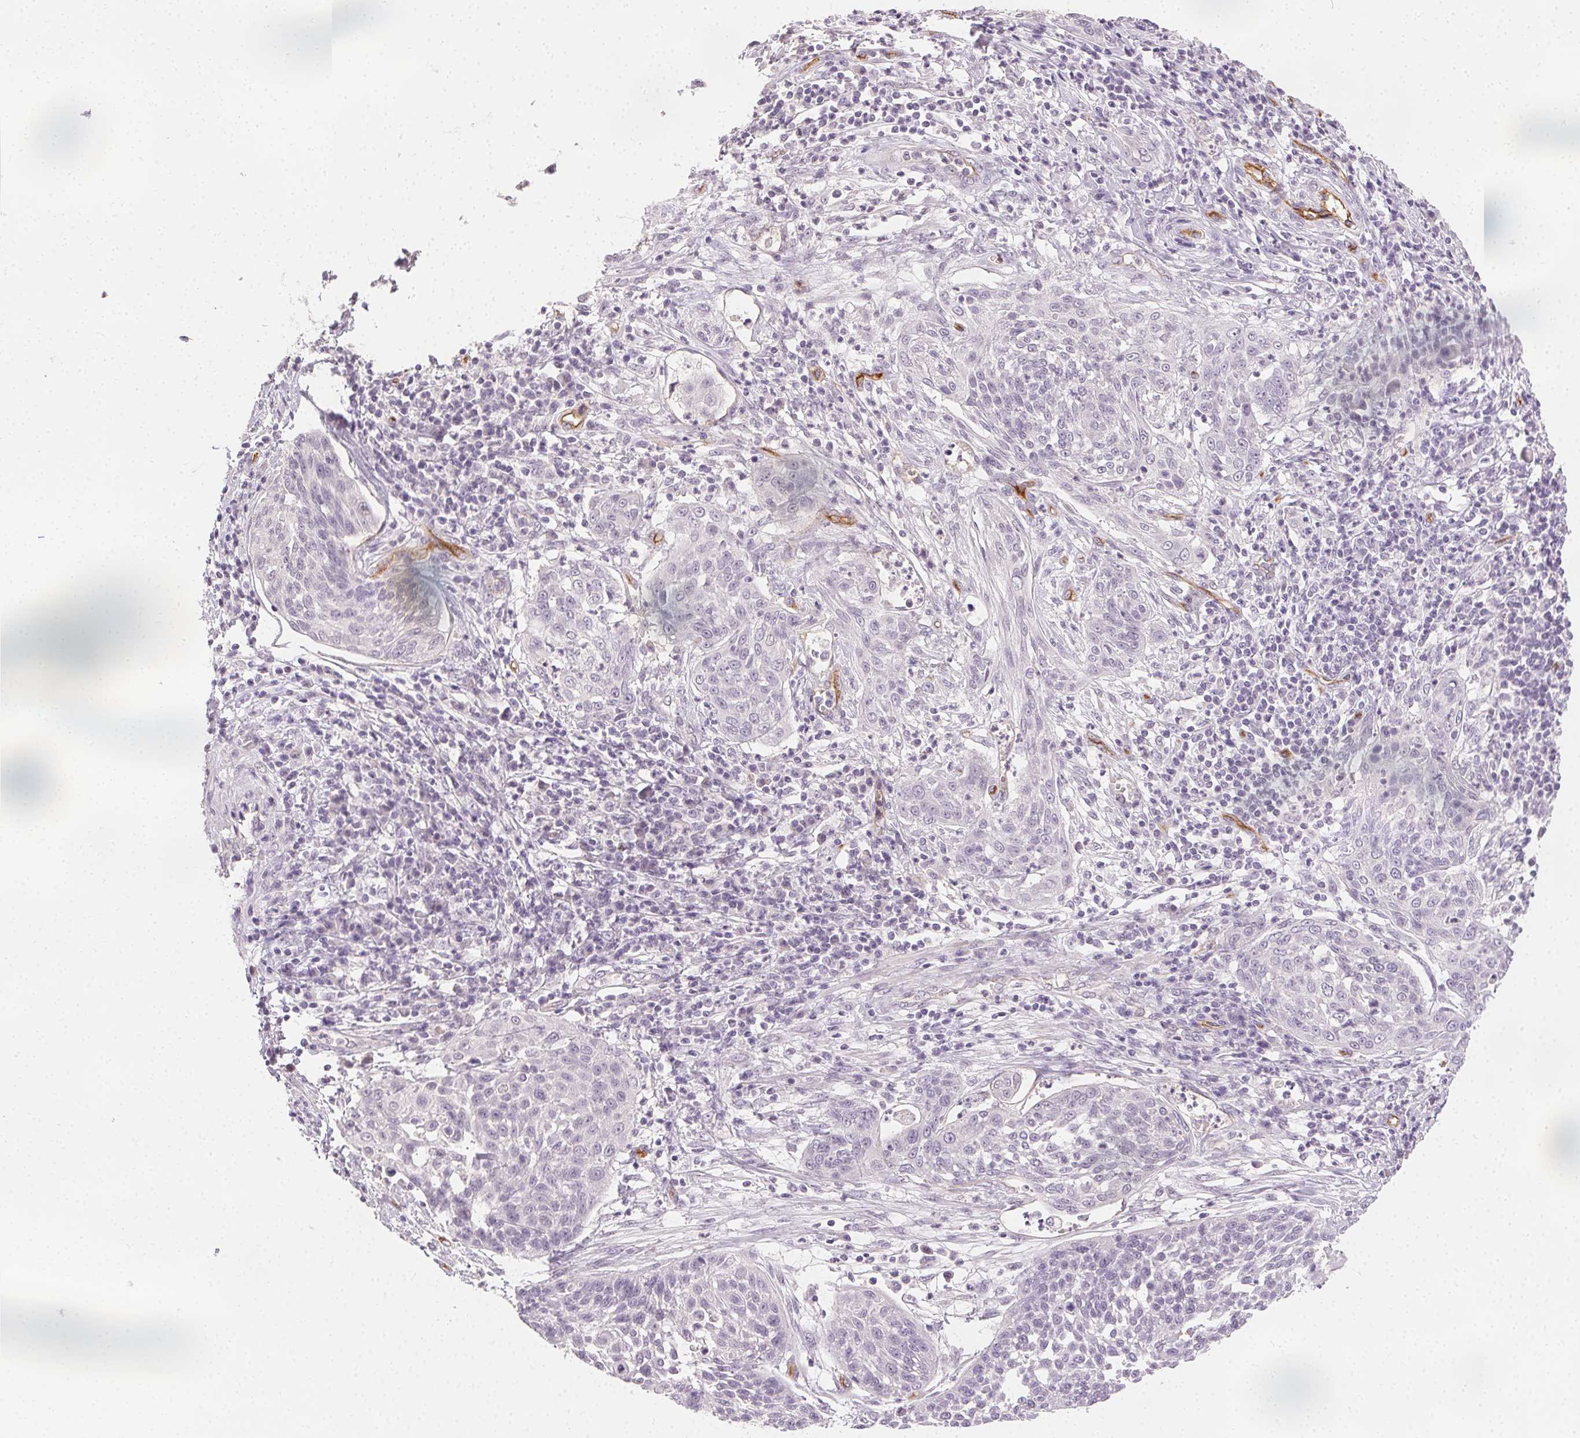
{"staining": {"intensity": "negative", "quantity": "none", "location": "none"}, "tissue": "cervical cancer", "cell_type": "Tumor cells", "image_type": "cancer", "snomed": [{"axis": "morphology", "description": "Squamous cell carcinoma, NOS"}, {"axis": "topography", "description": "Cervix"}], "caption": "Immunohistochemistry image of human squamous cell carcinoma (cervical) stained for a protein (brown), which displays no positivity in tumor cells.", "gene": "PODXL", "patient": {"sex": "female", "age": 34}}